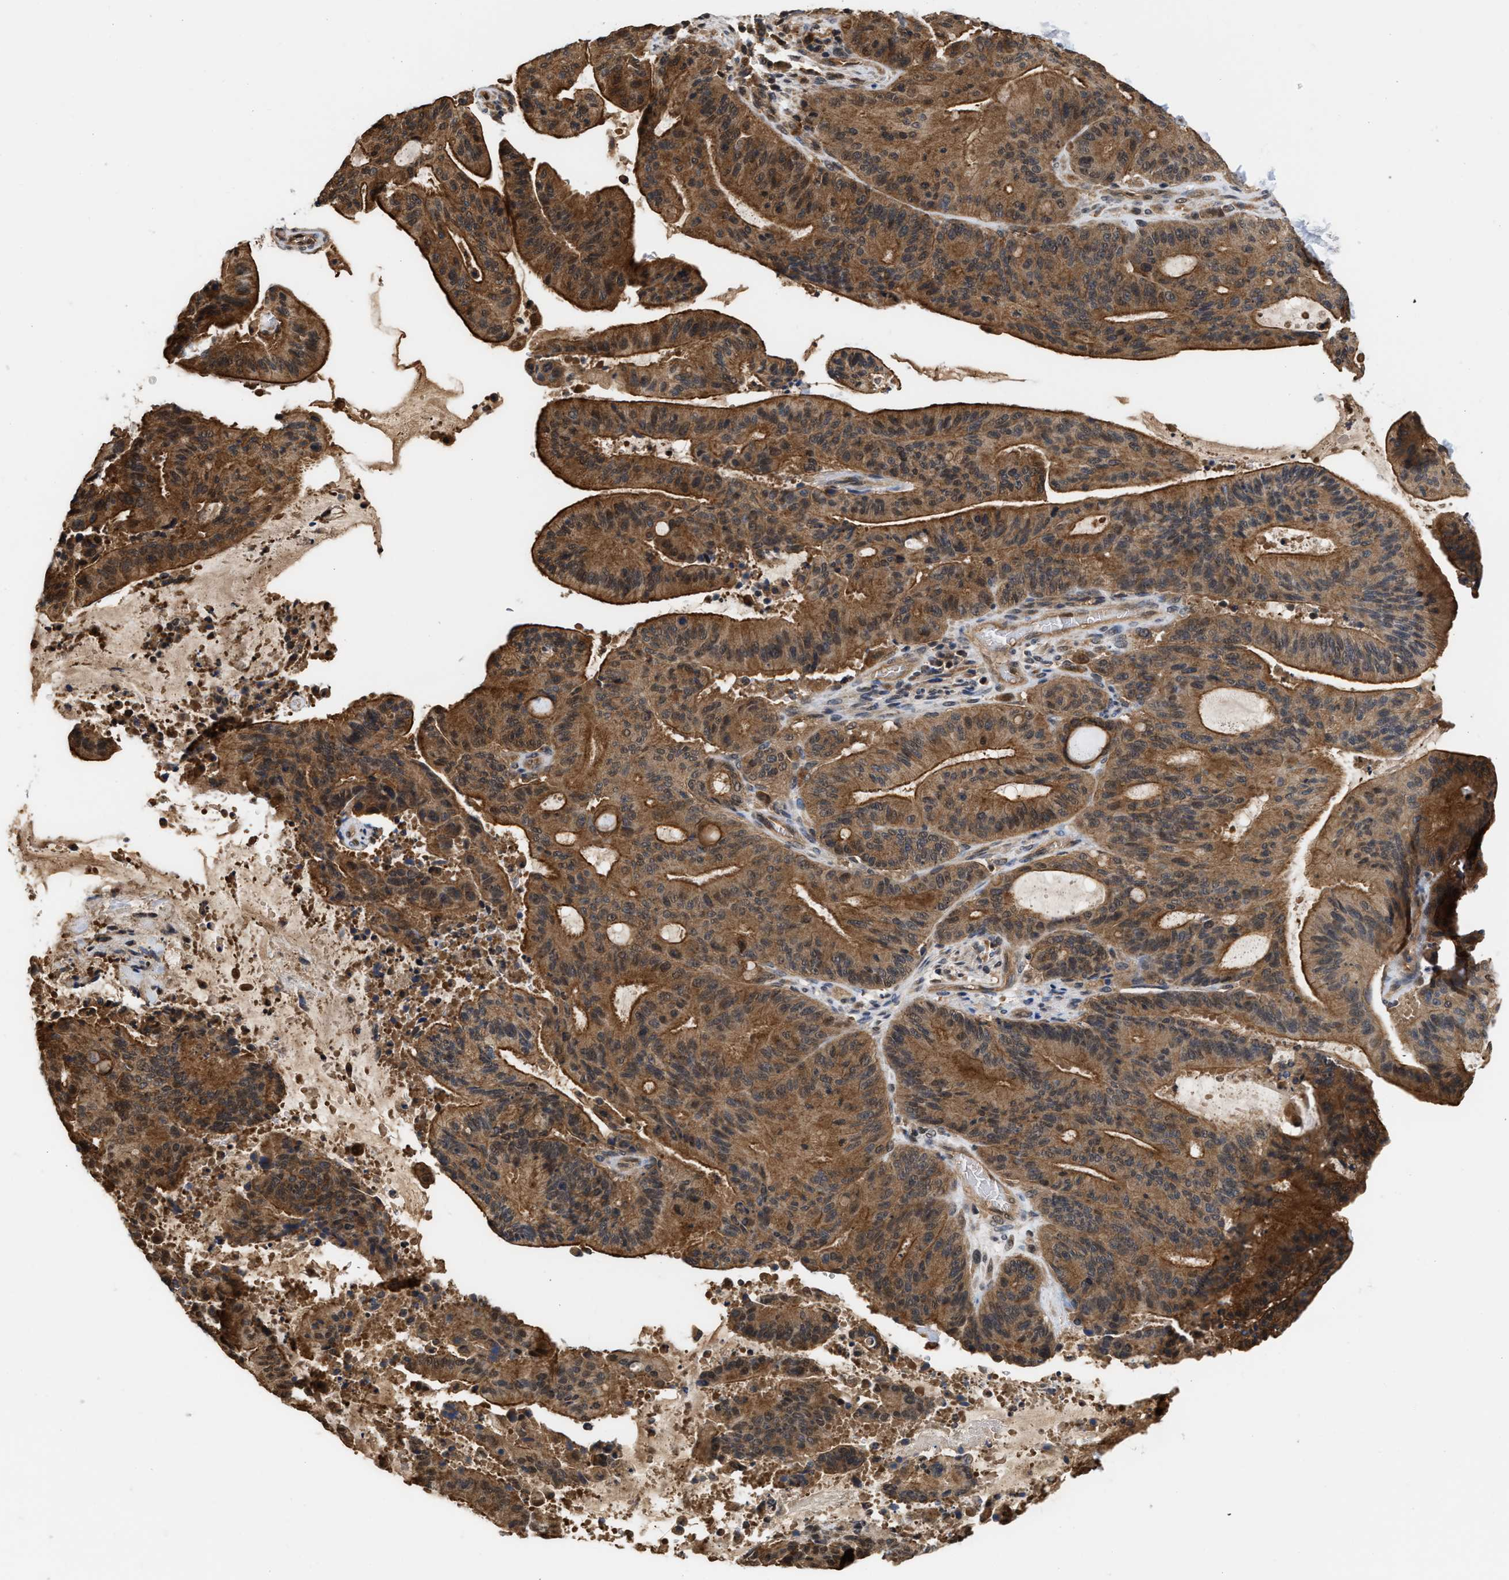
{"staining": {"intensity": "moderate", "quantity": ">75%", "location": "cytoplasmic/membranous,nuclear"}, "tissue": "liver cancer", "cell_type": "Tumor cells", "image_type": "cancer", "snomed": [{"axis": "morphology", "description": "Normal tissue, NOS"}, {"axis": "morphology", "description": "Cholangiocarcinoma"}, {"axis": "topography", "description": "Liver"}, {"axis": "topography", "description": "Peripheral nerve tissue"}], "caption": "Liver cancer (cholangiocarcinoma) stained with immunohistochemistry shows moderate cytoplasmic/membranous and nuclear expression in about >75% of tumor cells.", "gene": "SCAI", "patient": {"sex": "female", "age": 73}}